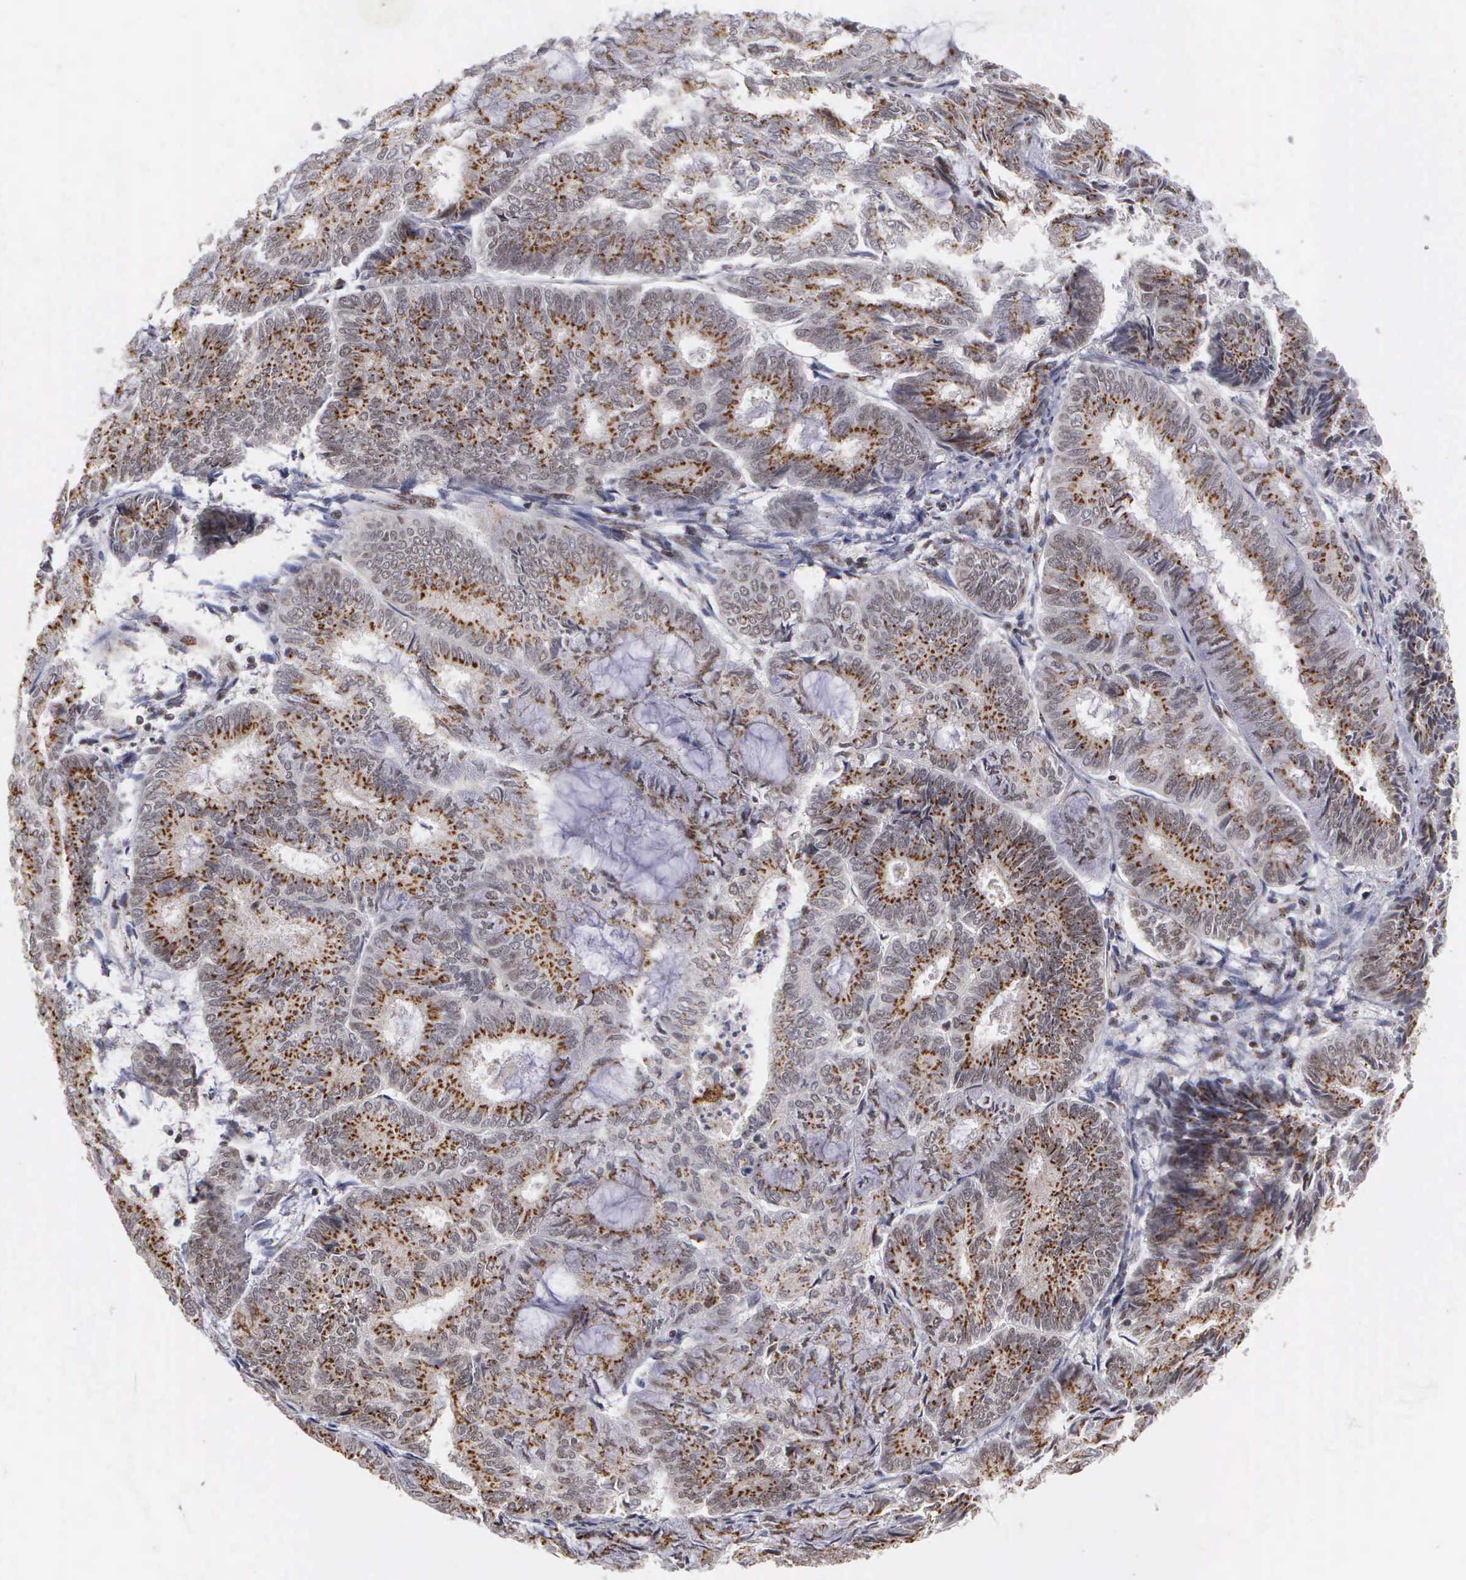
{"staining": {"intensity": "moderate", "quantity": ">75%", "location": "cytoplasmic/membranous"}, "tissue": "endometrial cancer", "cell_type": "Tumor cells", "image_type": "cancer", "snomed": [{"axis": "morphology", "description": "Adenocarcinoma, NOS"}, {"axis": "topography", "description": "Endometrium"}], "caption": "DAB (3,3'-diaminobenzidine) immunohistochemical staining of adenocarcinoma (endometrial) shows moderate cytoplasmic/membranous protein positivity in about >75% of tumor cells. (IHC, brightfield microscopy, high magnification).", "gene": "GTF2A1", "patient": {"sex": "female", "age": 59}}